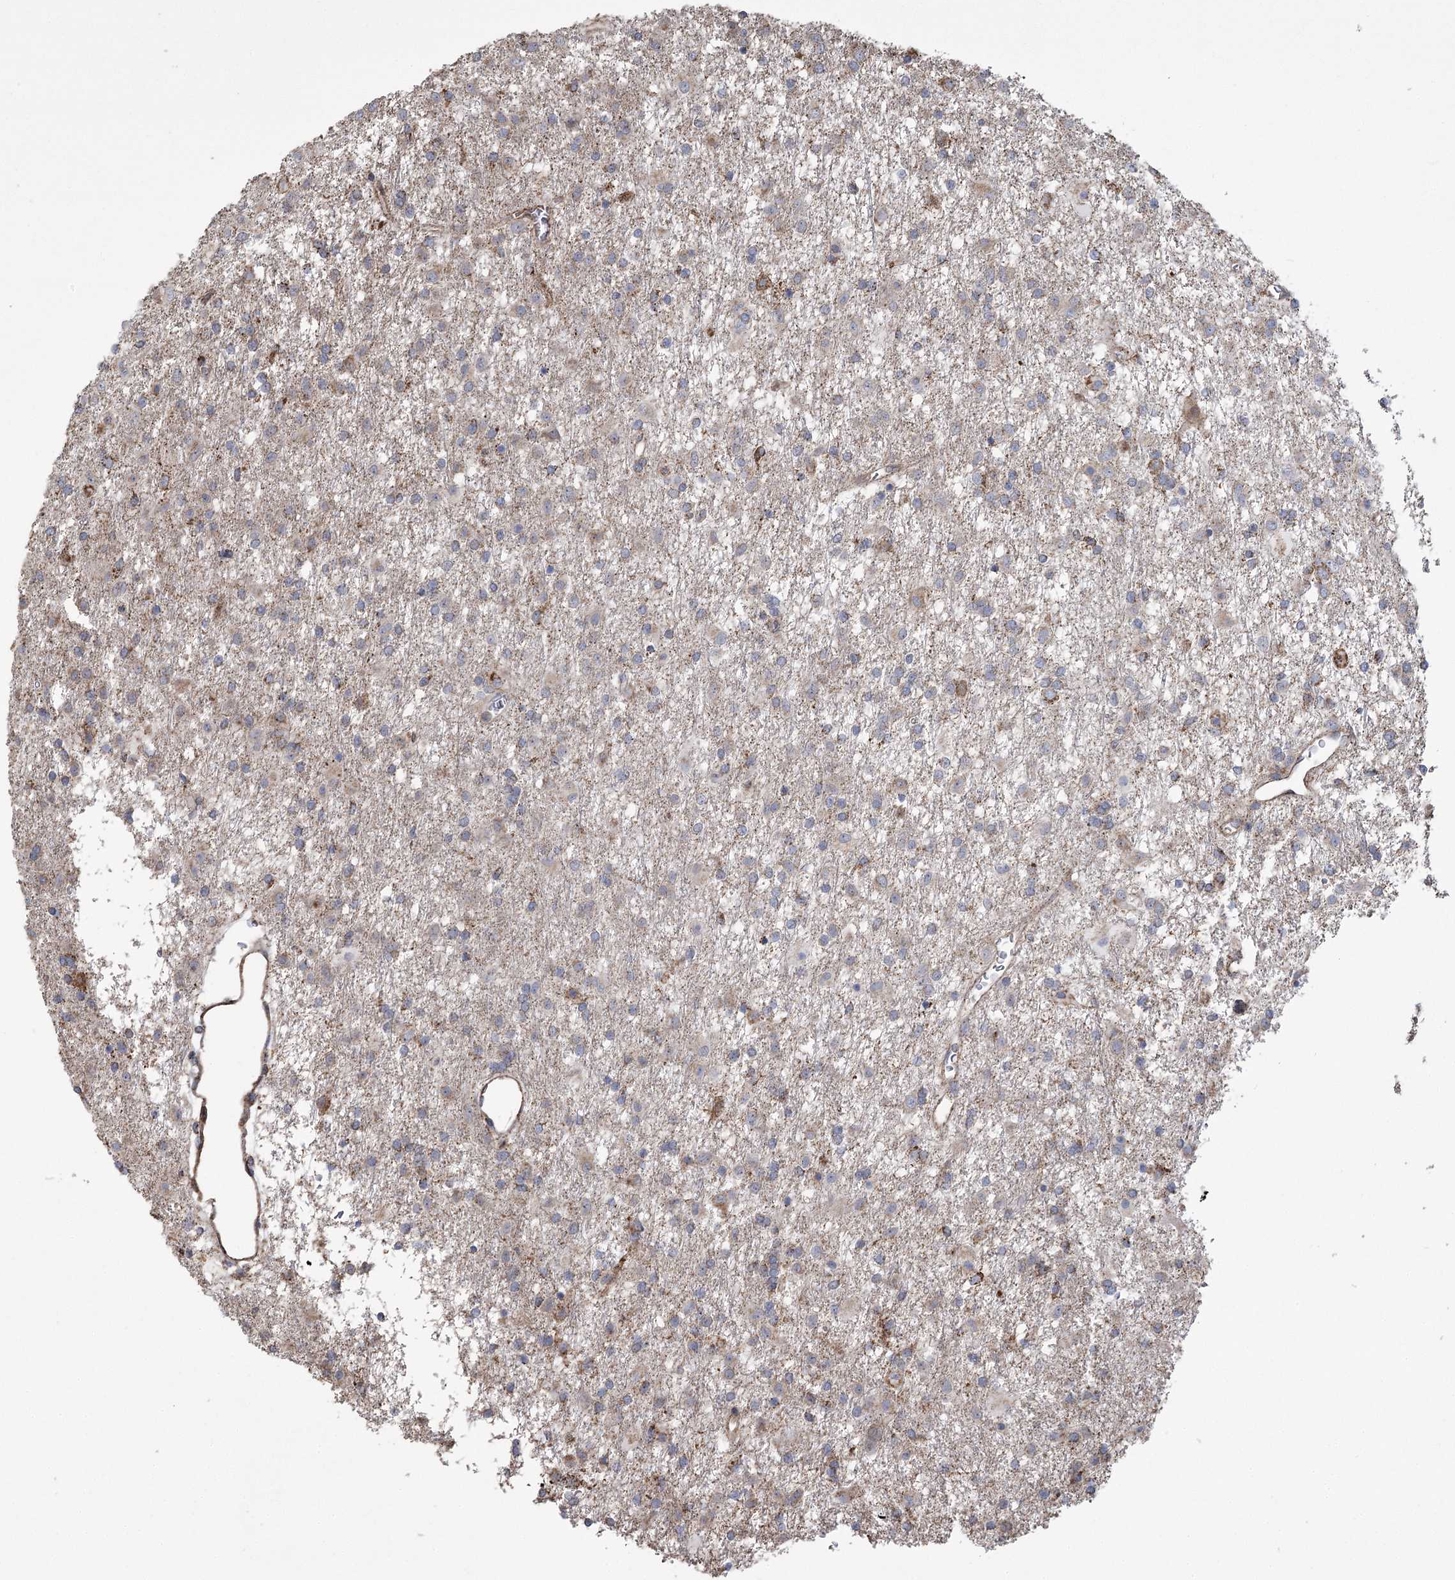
{"staining": {"intensity": "strong", "quantity": "<25%", "location": "cytoplasmic/membranous"}, "tissue": "glioma", "cell_type": "Tumor cells", "image_type": "cancer", "snomed": [{"axis": "morphology", "description": "Glioma, malignant, Low grade"}, {"axis": "topography", "description": "Brain"}], "caption": "Malignant glioma (low-grade) stained with a brown dye exhibits strong cytoplasmic/membranous positive staining in about <25% of tumor cells.", "gene": "RANBP3L", "patient": {"sex": "male", "age": 65}}